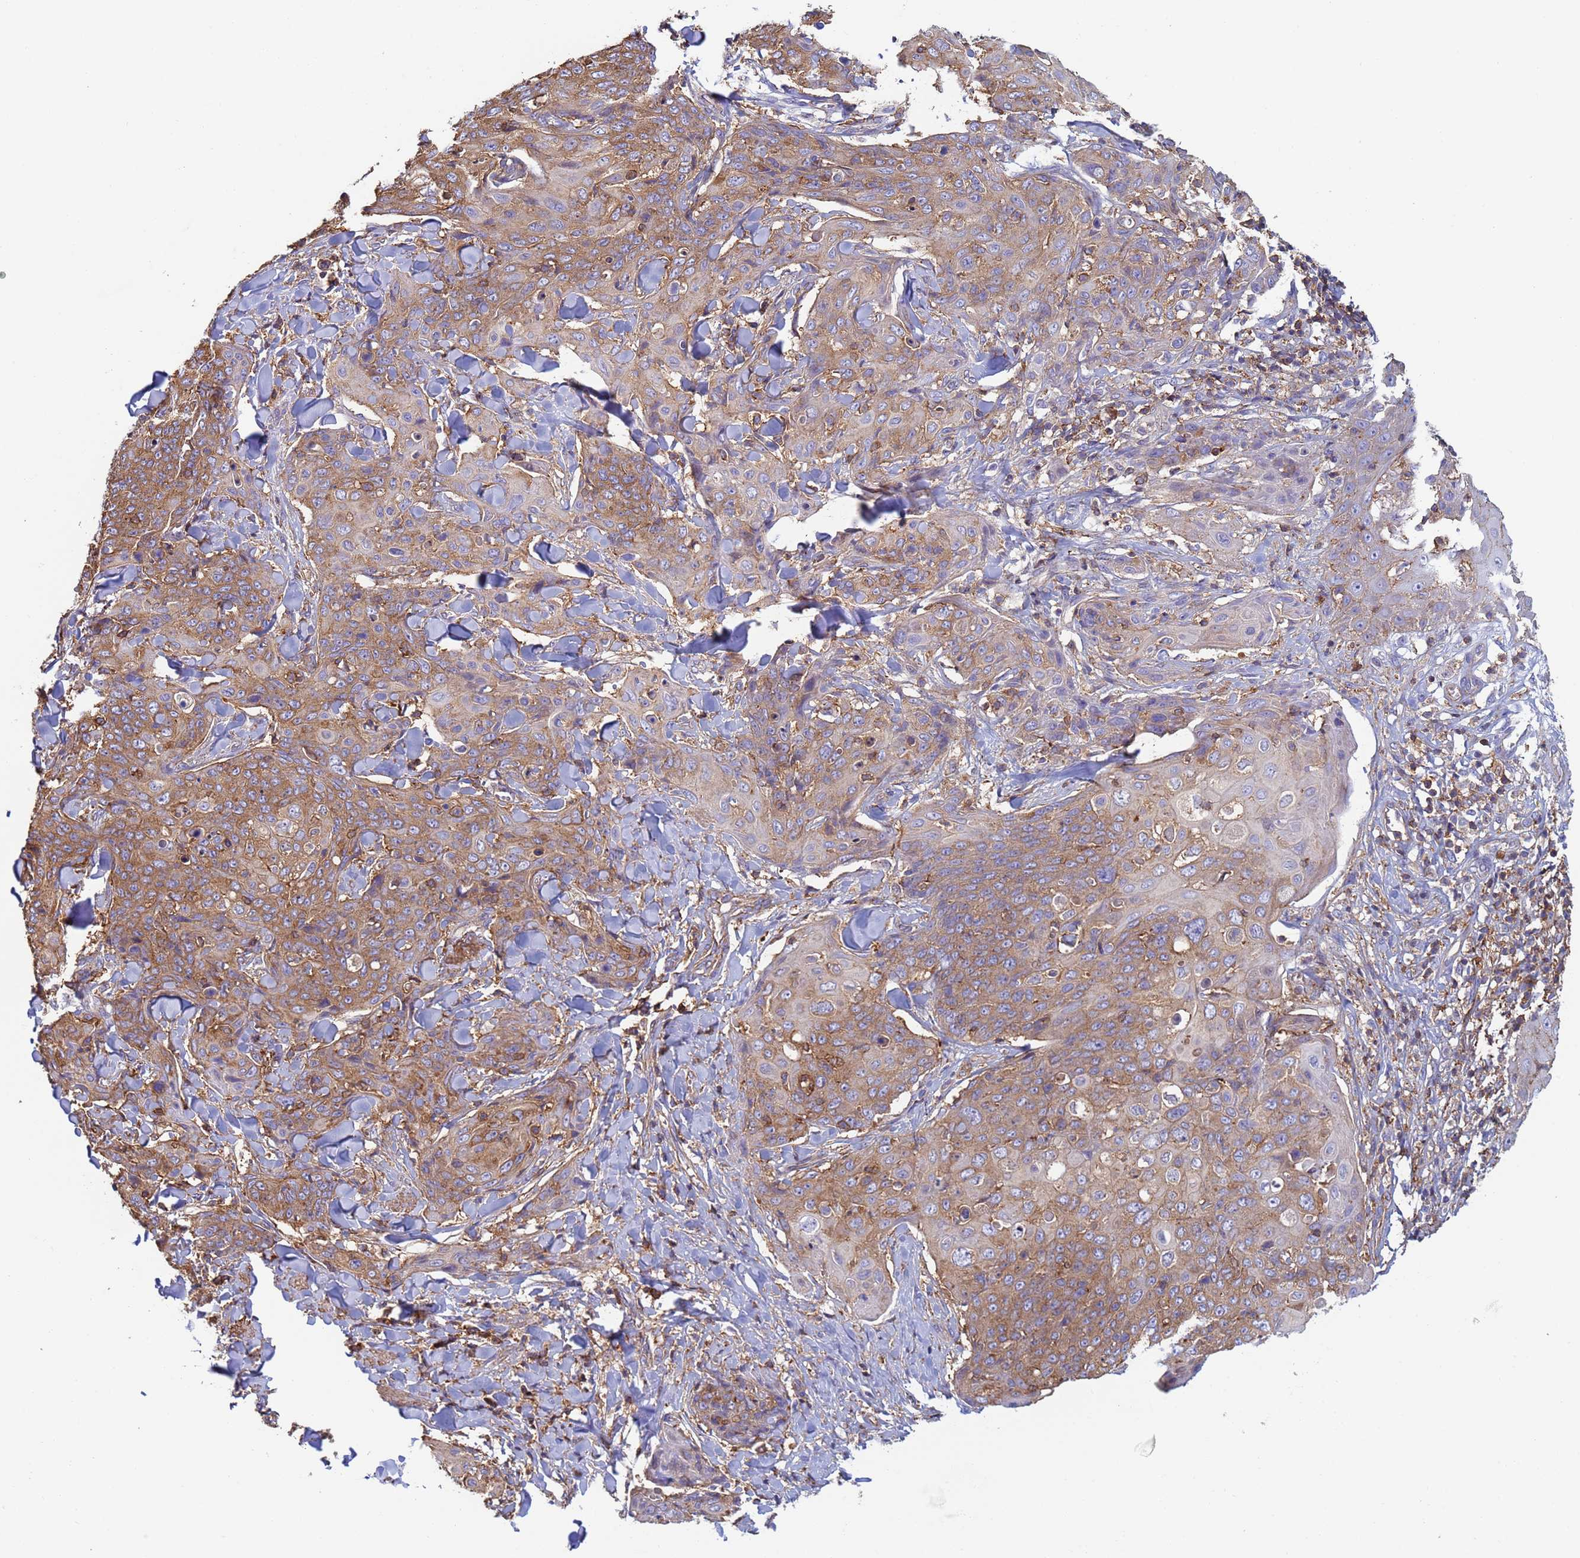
{"staining": {"intensity": "moderate", "quantity": ">75%", "location": "cytoplasmic/membranous"}, "tissue": "skin cancer", "cell_type": "Tumor cells", "image_type": "cancer", "snomed": [{"axis": "morphology", "description": "Squamous cell carcinoma, NOS"}, {"axis": "topography", "description": "Skin"}, {"axis": "topography", "description": "Vulva"}], "caption": "Protein positivity by immunohistochemistry reveals moderate cytoplasmic/membranous expression in approximately >75% of tumor cells in skin squamous cell carcinoma. (DAB = brown stain, brightfield microscopy at high magnification).", "gene": "ZNG1B", "patient": {"sex": "female", "age": 85}}